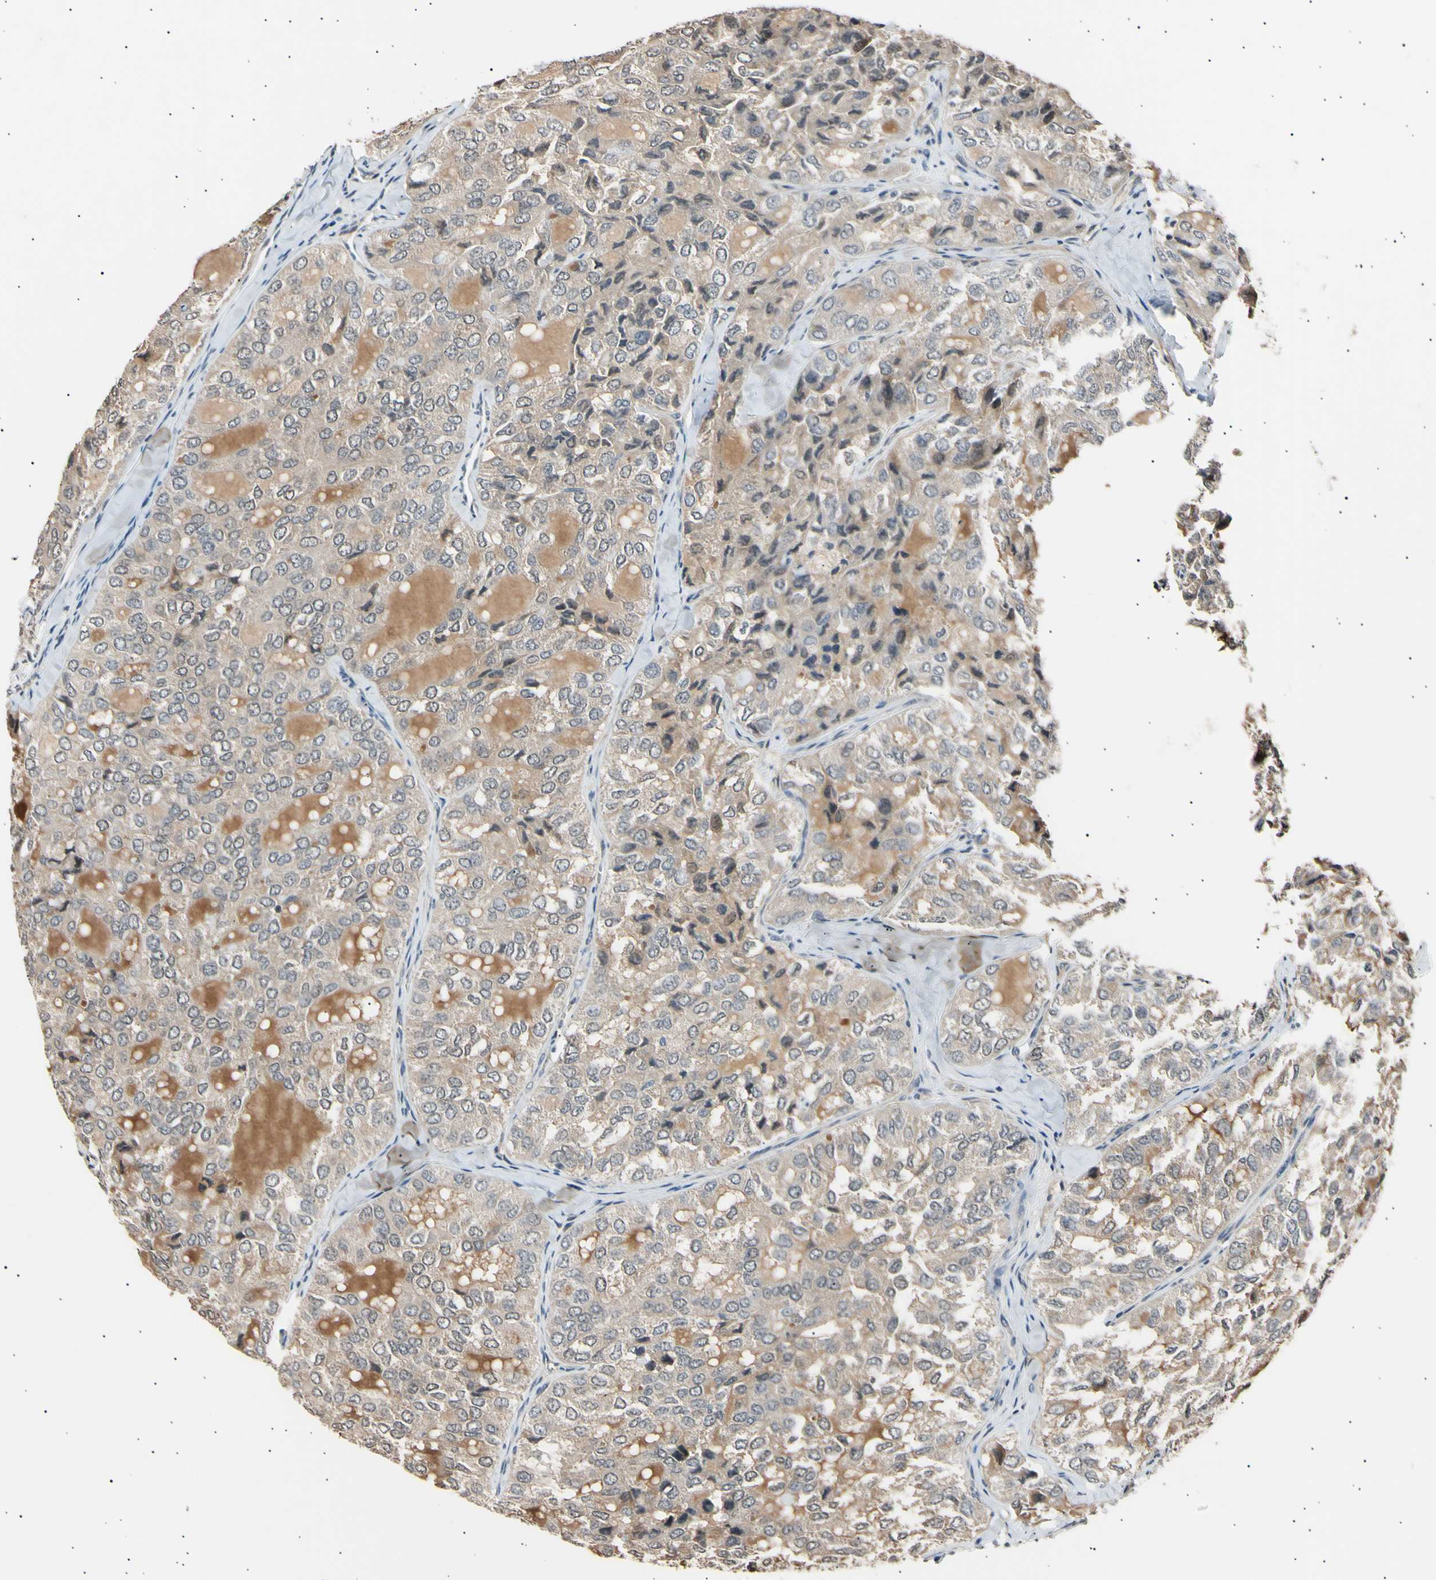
{"staining": {"intensity": "weak", "quantity": ">75%", "location": "cytoplasmic/membranous"}, "tissue": "thyroid cancer", "cell_type": "Tumor cells", "image_type": "cancer", "snomed": [{"axis": "morphology", "description": "Follicular adenoma carcinoma, NOS"}, {"axis": "topography", "description": "Thyroid gland"}], "caption": "A brown stain highlights weak cytoplasmic/membranous expression of a protein in human follicular adenoma carcinoma (thyroid) tumor cells.", "gene": "AK1", "patient": {"sex": "male", "age": 75}}